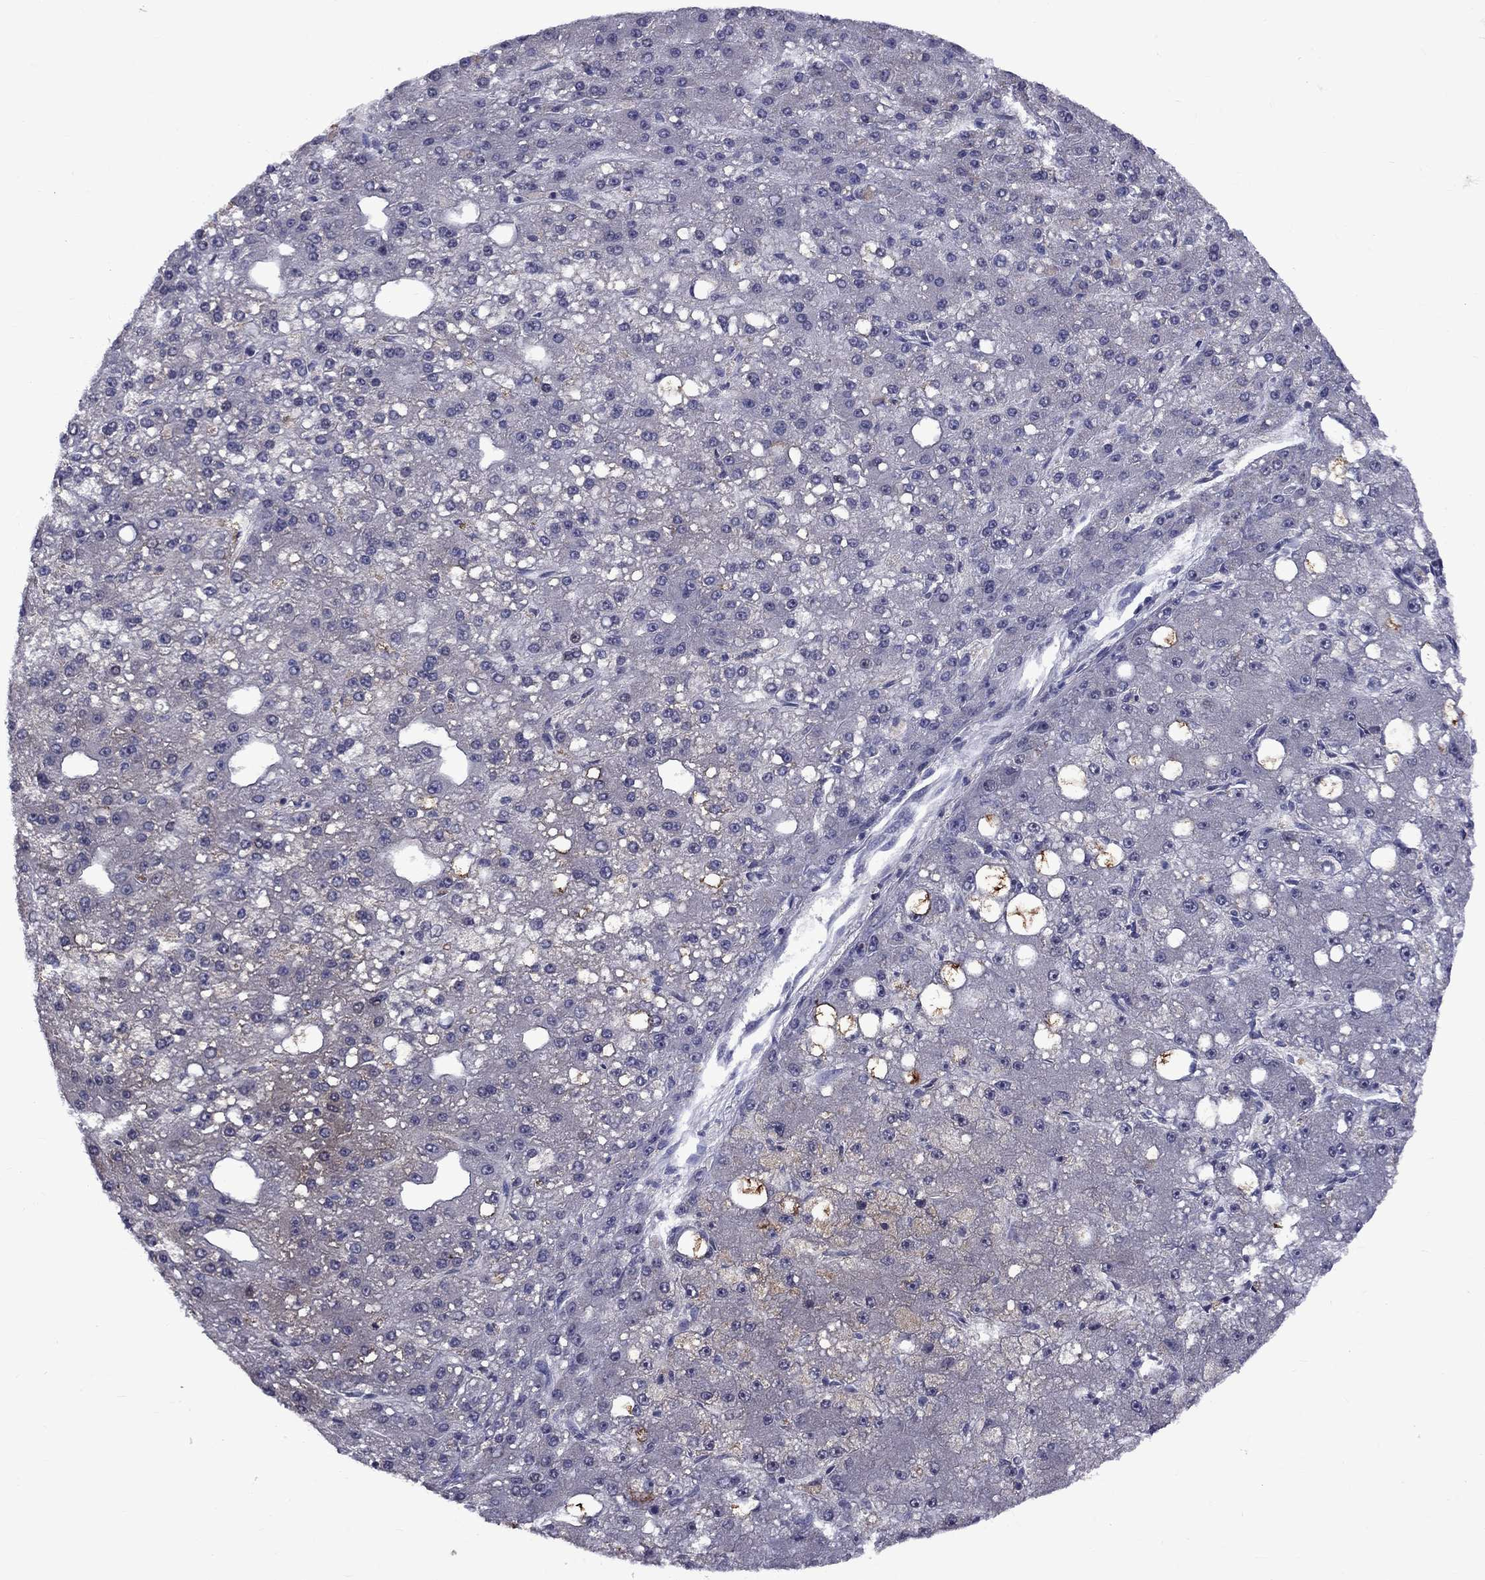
{"staining": {"intensity": "negative", "quantity": "none", "location": "none"}, "tissue": "liver cancer", "cell_type": "Tumor cells", "image_type": "cancer", "snomed": [{"axis": "morphology", "description": "Carcinoma, Hepatocellular, NOS"}, {"axis": "topography", "description": "Liver"}], "caption": "Human hepatocellular carcinoma (liver) stained for a protein using immunohistochemistry (IHC) demonstrates no expression in tumor cells.", "gene": "SNTA1", "patient": {"sex": "male", "age": 67}}